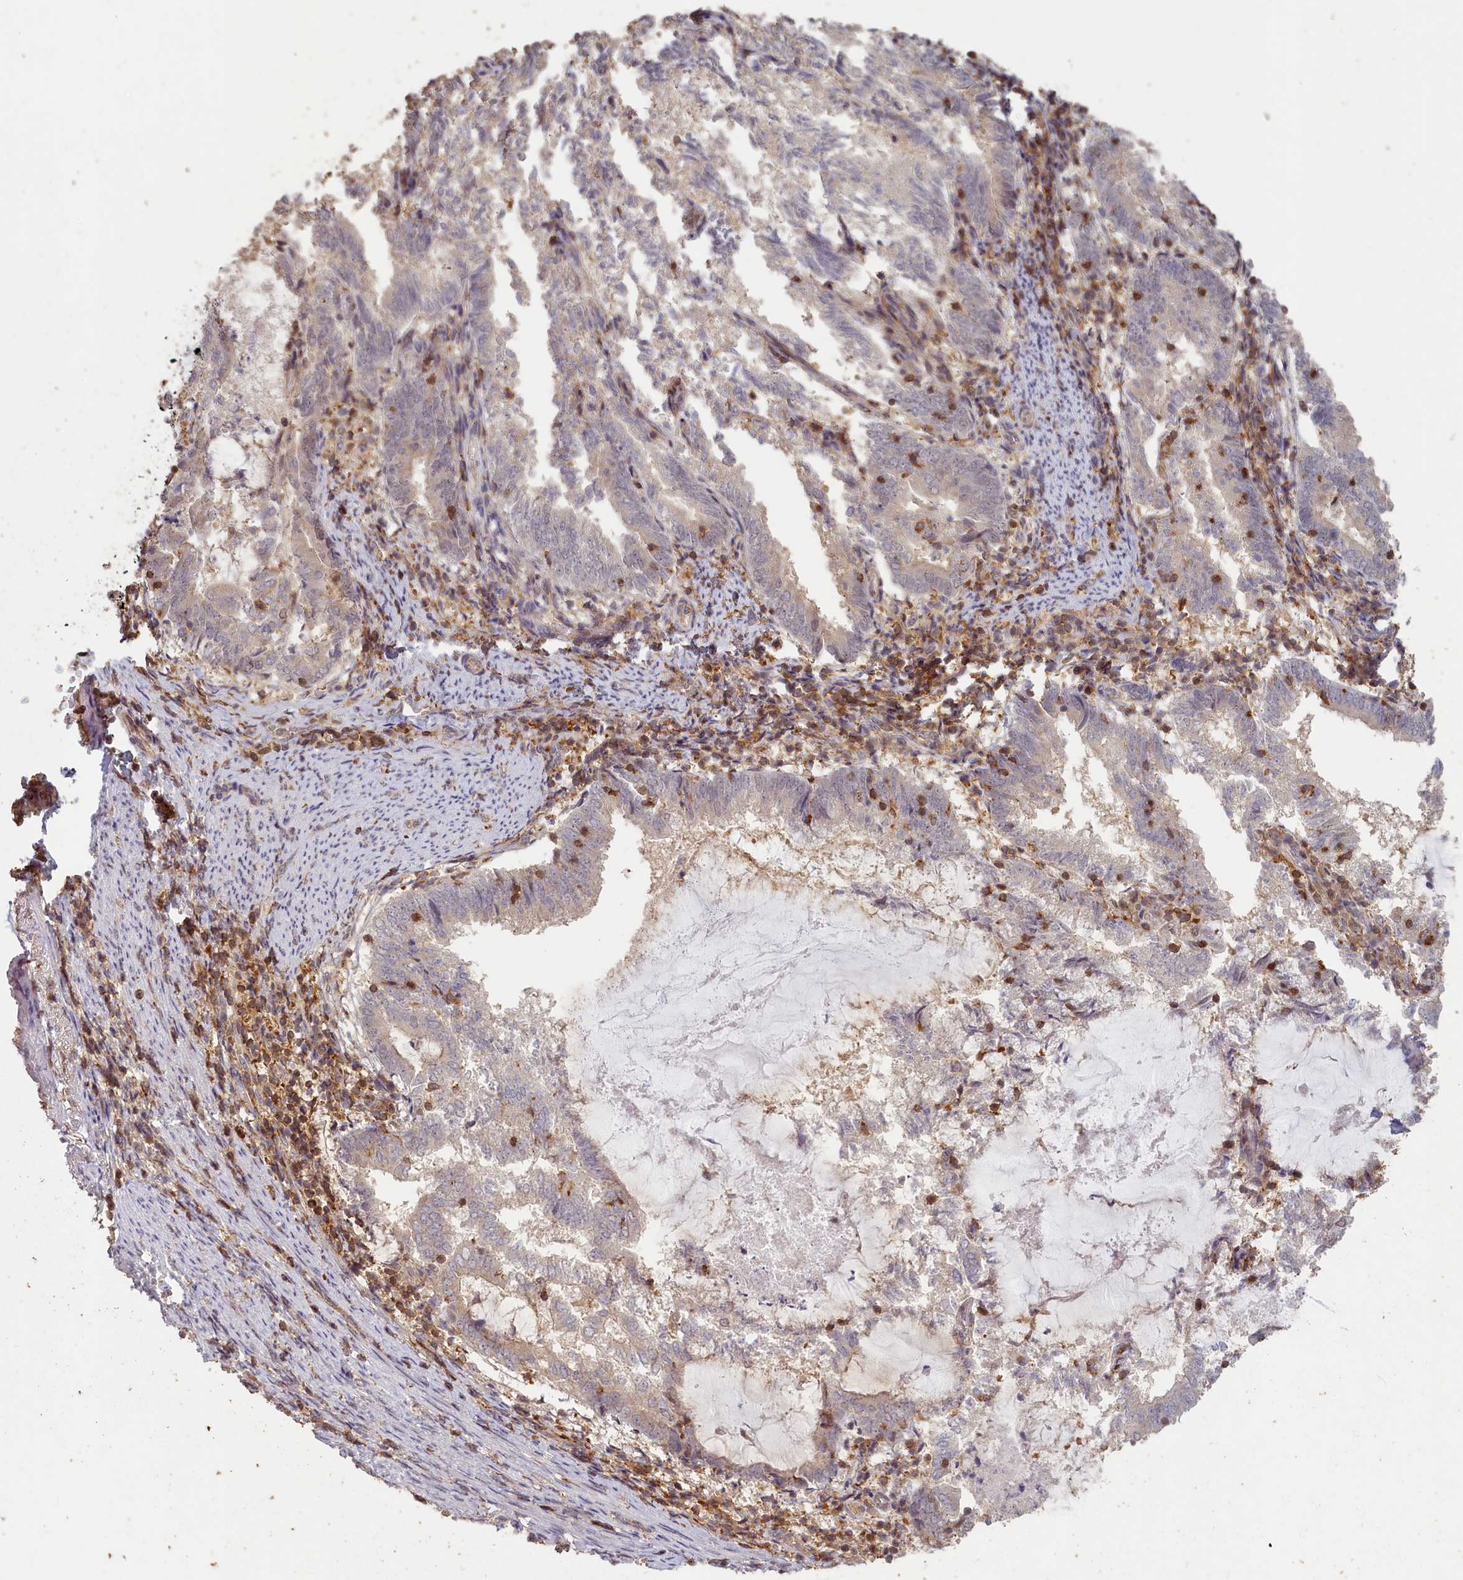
{"staining": {"intensity": "negative", "quantity": "none", "location": "none"}, "tissue": "endometrial cancer", "cell_type": "Tumor cells", "image_type": "cancer", "snomed": [{"axis": "morphology", "description": "Adenocarcinoma, NOS"}, {"axis": "topography", "description": "Endometrium"}], "caption": "DAB (3,3'-diaminobenzidine) immunohistochemical staining of human endometrial cancer demonstrates no significant staining in tumor cells.", "gene": "MADD", "patient": {"sex": "female", "age": 80}}